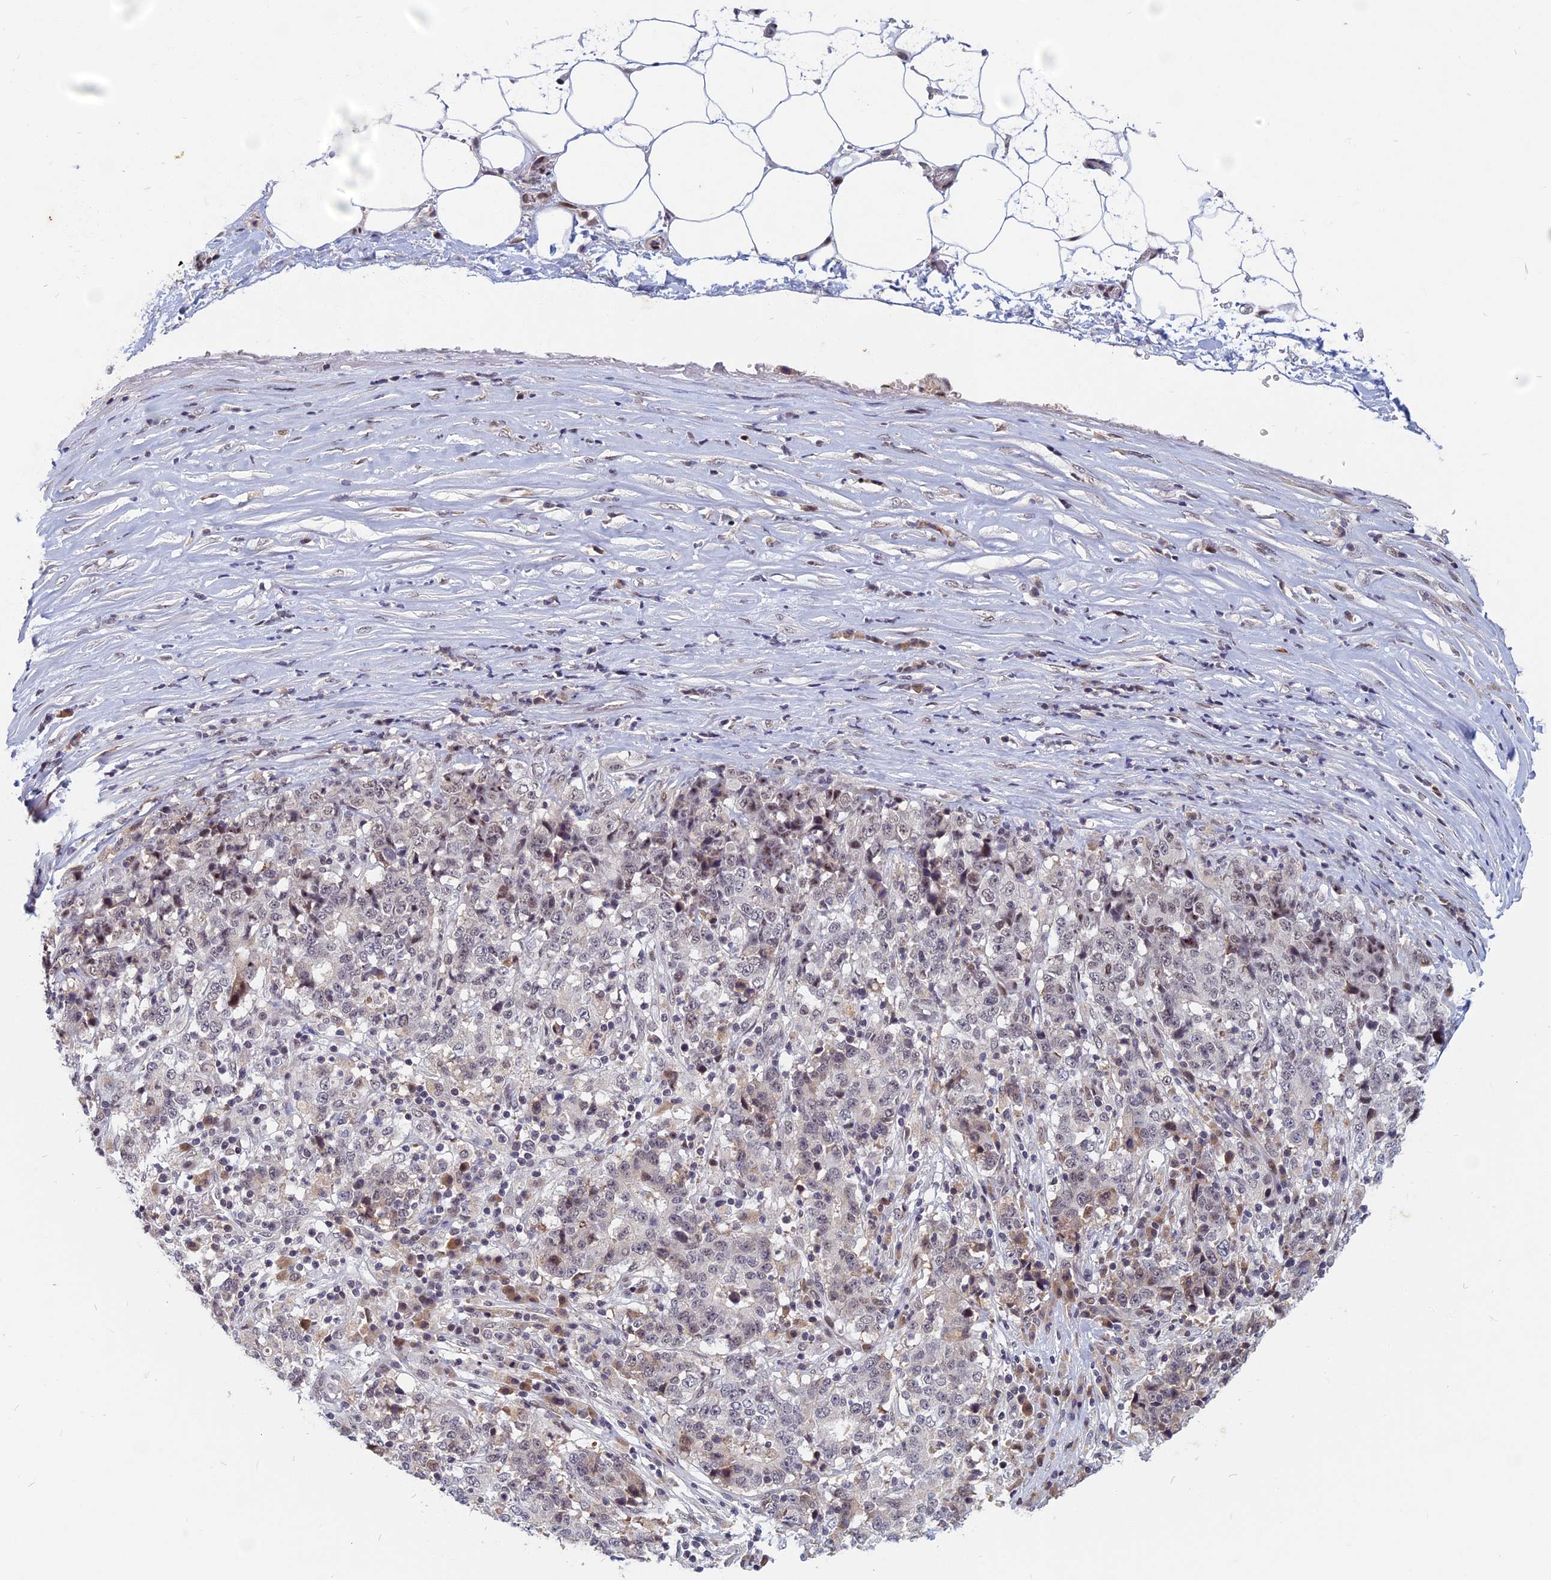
{"staining": {"intensity": "negative", "quantity": "none", "location": "none"}, "tissue": "stomach cancer", "cell_type": "Tumor cells", "image_type": "cancer", "snomed": [{"axis": "morphology", "description": "Adenocarcinoma, NOS"}, {"axis": "topography", "description": "Stomach"}], "caption": "Immunohistochemistry photomicrograph of stomach adenocarcinoma stained for a protein (brown), which demonstrates no expression in tumor cells. (Stains: DAB immunohistochemistry with hematoxylin counter stain, Microscopy: brightfield microscopy at high magnification).", "gene": "CDC7", "patient": {"sex": "male", "age": 59}}